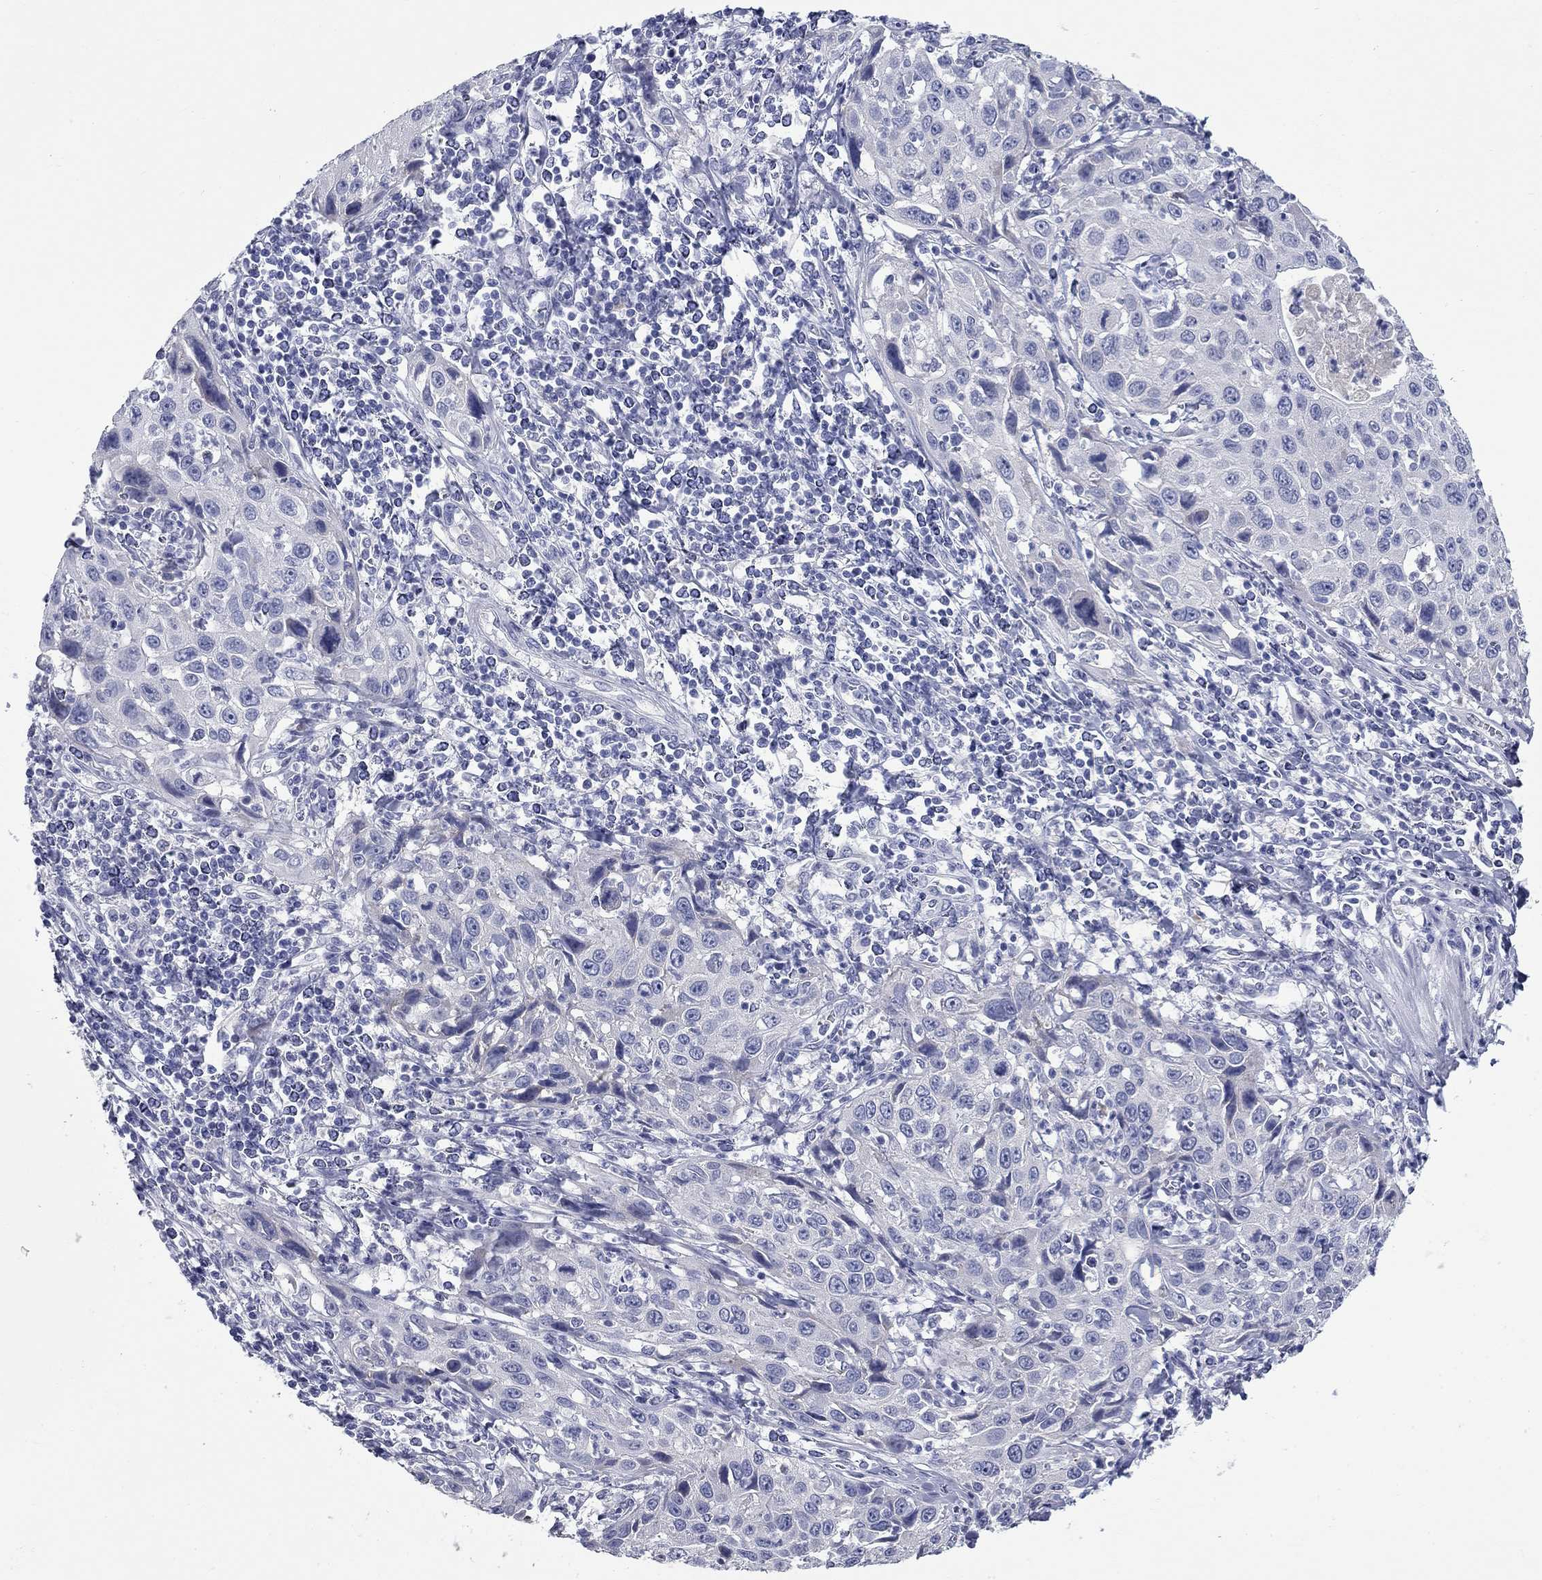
{"staining": {"intensity": "negative", "quantity": "none", "location": "none"}, "tissue": "cervical cancer", "cell_type": "Tumor cells", "image_type": "cancer", "snomed": [{"axis": "morphology", "description": "Squamous cell carcinoma, NOS"}, {"axis": "topography", "description": "Cervix"}], "caption": "The photomicrograph displays no significant expression in tumor cells of squamous cell carcinoma (cervical). Brightfield microscopy of immunohistochemistry stained with DAB (3,3'-diaminobenzidine) (brown) and hematoxylin (blue), captured at high magnification.", "gene": "UNC119B", "patient": {"sex": "female", "age": 26}}